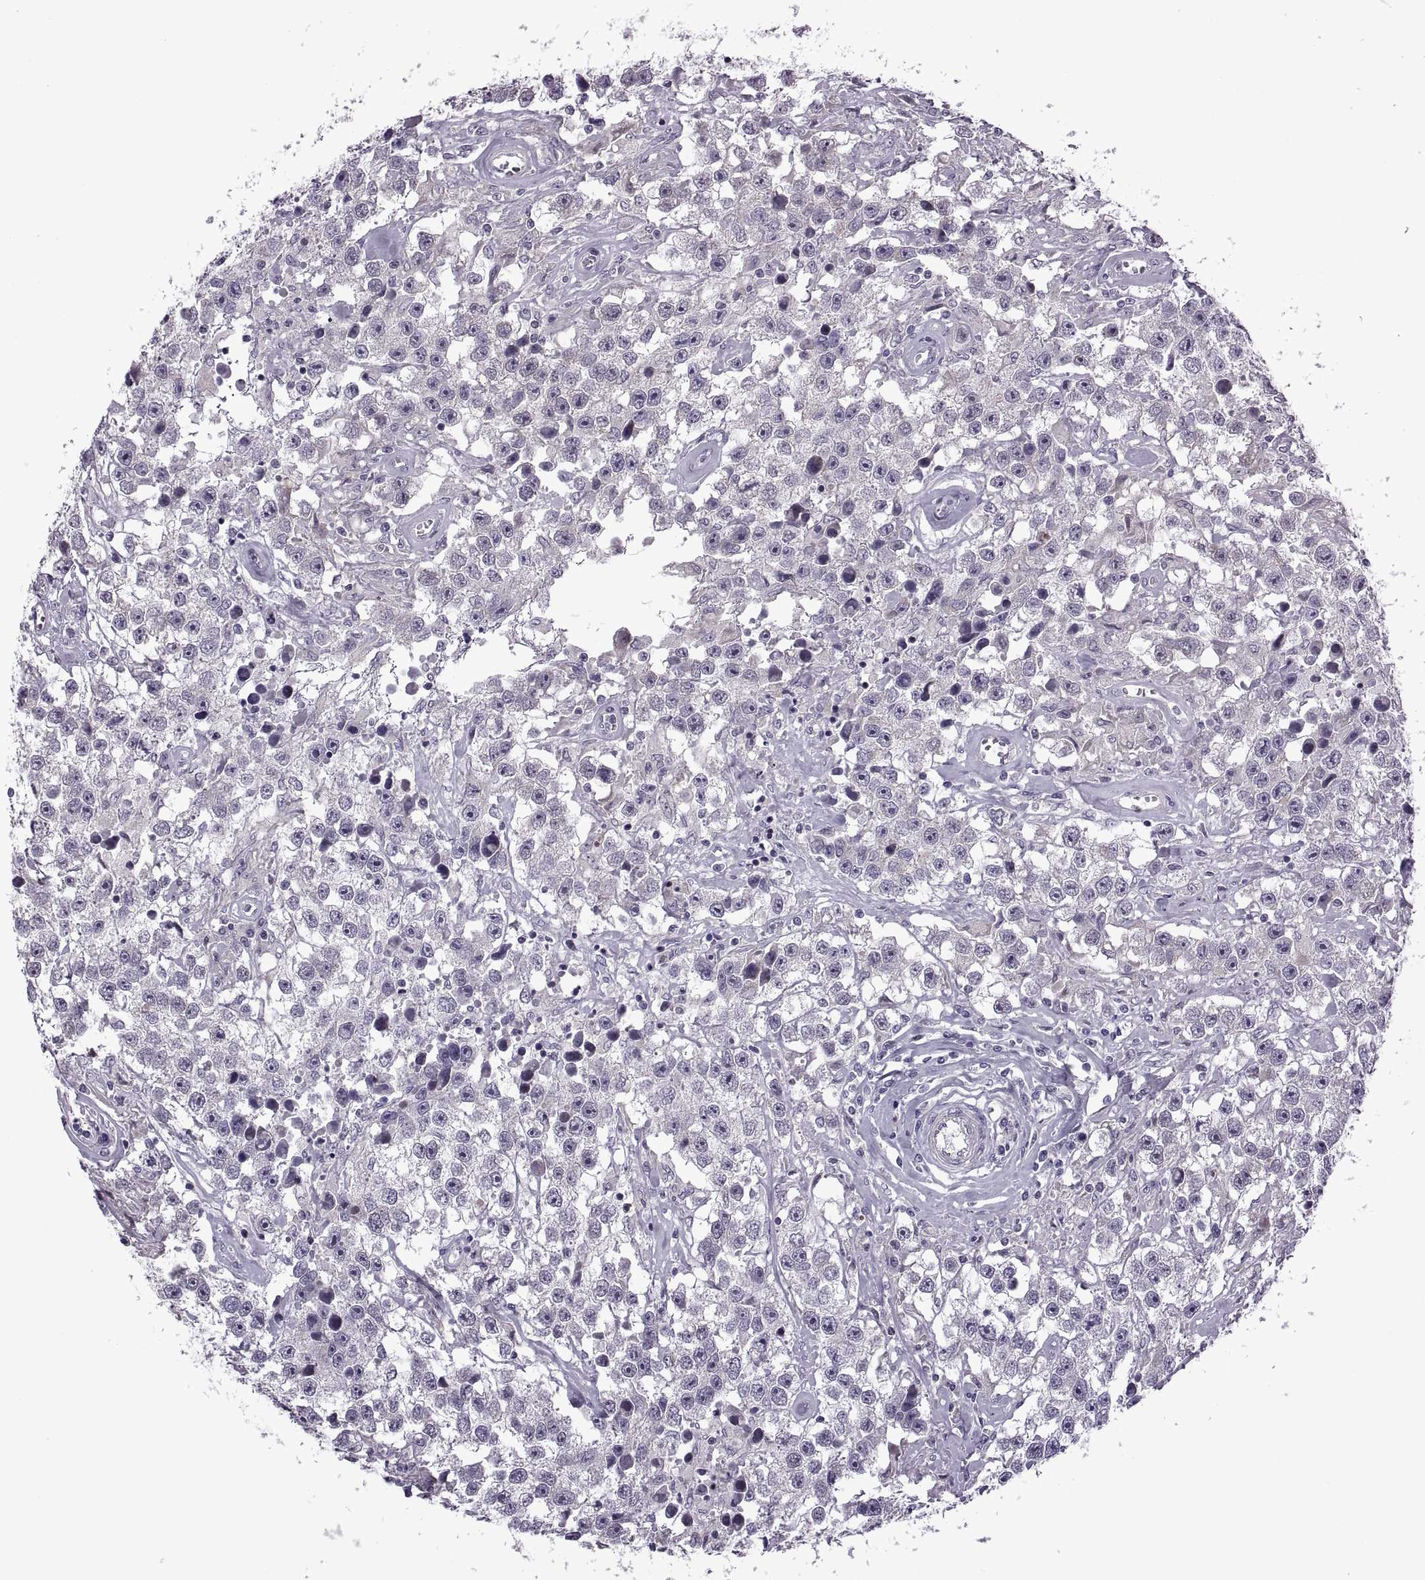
{"staining": {"intensity": "negative", "quantity": "none", "location": "none"}, "tissue": "testis cancer", "cell_type": "Tumor cells", "image_type": "cancer", "snomed": [{"axis": "morphology", "description": "Seminoma, NOS"}, {"axis": "topography", "description": "Testis"}], "caption": "IHC of human seminoma (testis) shows no staining in tumor cells.", "gene": "RIPK4", "patient": {"sex": "male", "age": 43}}